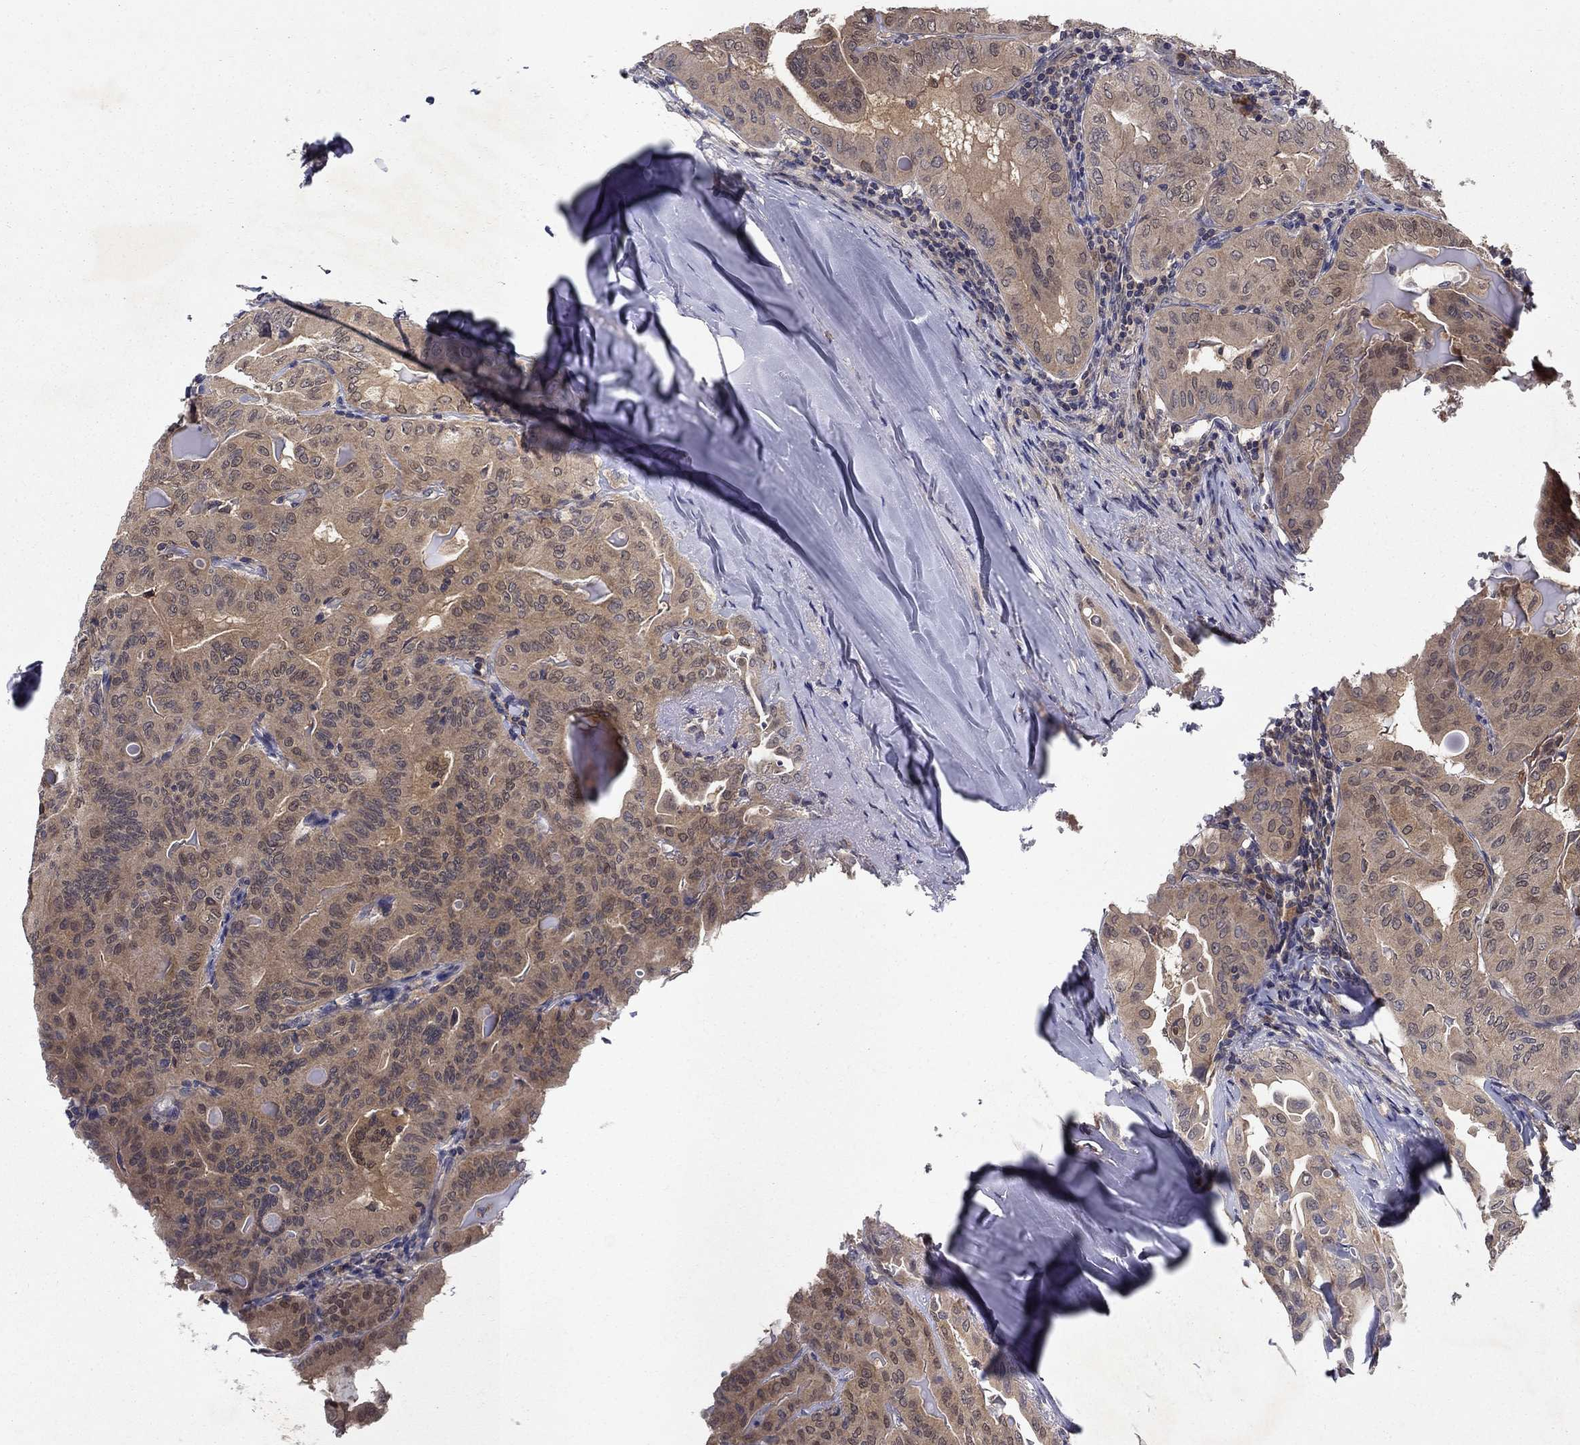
{"staining": {"intensity": "moderate", "quantity": ">75%", "location": "cytoplasmic/membranous"}, "tissue": "thyroid cancer", "cell_type": "Tumor cells", "image_type": "cancer", "snomed": [{"axis": "morphology", "description": "Papillary adenocarcinoma, NOS"}, {"axis": "topography", "description": "Thyroid gland"}], "caption": "Moderate cytoplasmic/membranous protein expression is identified in about >75% of tumor cells in thyroid cancer (papillary adenocarcinoma).", "gene": "GLTP", "patient": {"sex": "female", "age": 68}}